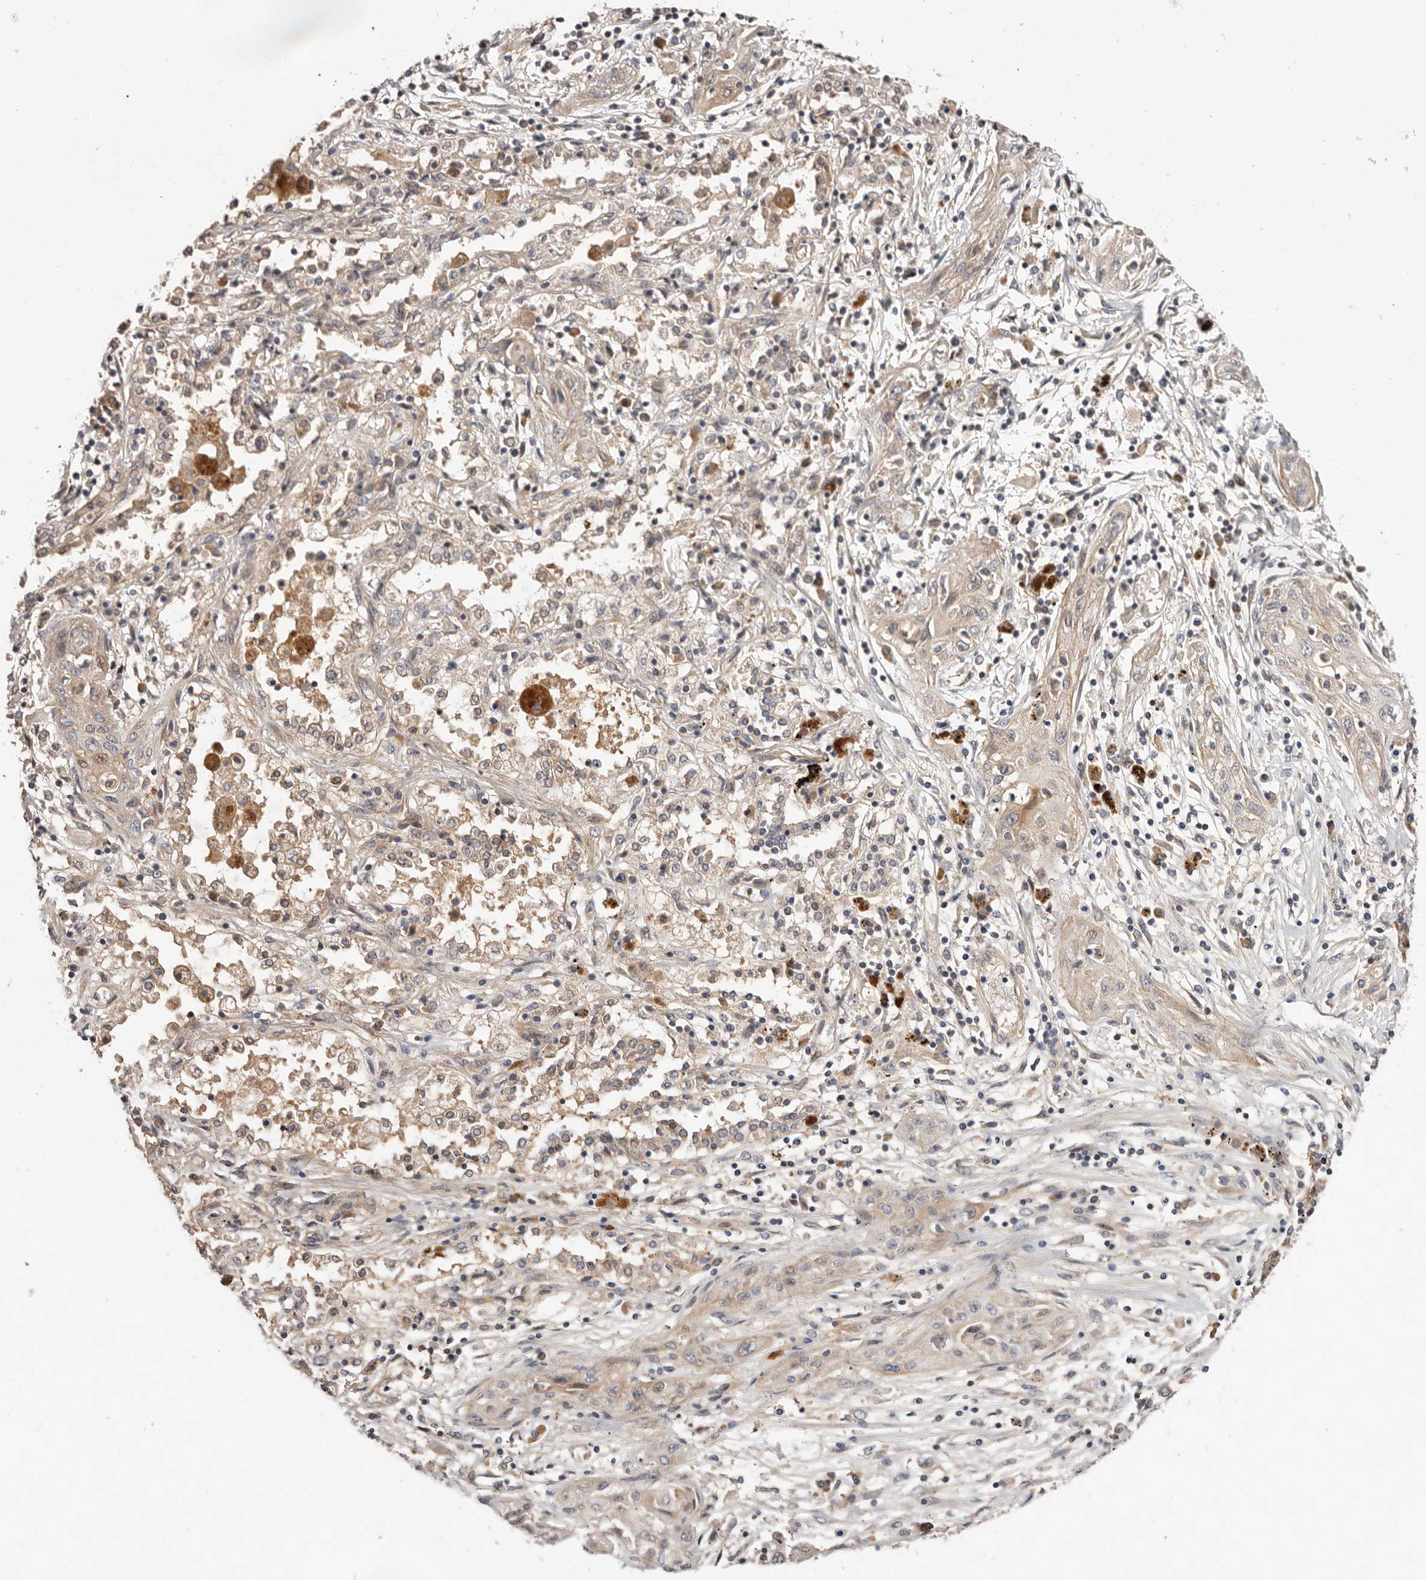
{"staining": {"intensity": "weak", "quantity": "25%-75%", "location": "cytoplasmic/membranous"}, "tissue": "lung cancer", "cell_type": "Tumor cells", "image_type": "cancer", "snomed": [{"axis": "morphology", "description": "Squamous cell carcinoma, NOS"}, {"axis": "topography", "description": "Lung"}], "caption": "Immunohistochemistry (IHC) photomicrograph of neoplastic tissue: lung cancer stained using immunohistochemistry exhibits low levels of weak protein expression localized specifically in the cytoplasmic/membranous of tumor cells, appearing as a cytoplasmic/membranous brown color.", "gene": "DOP1A", "patient": {"sex": "female", "age": 47}}